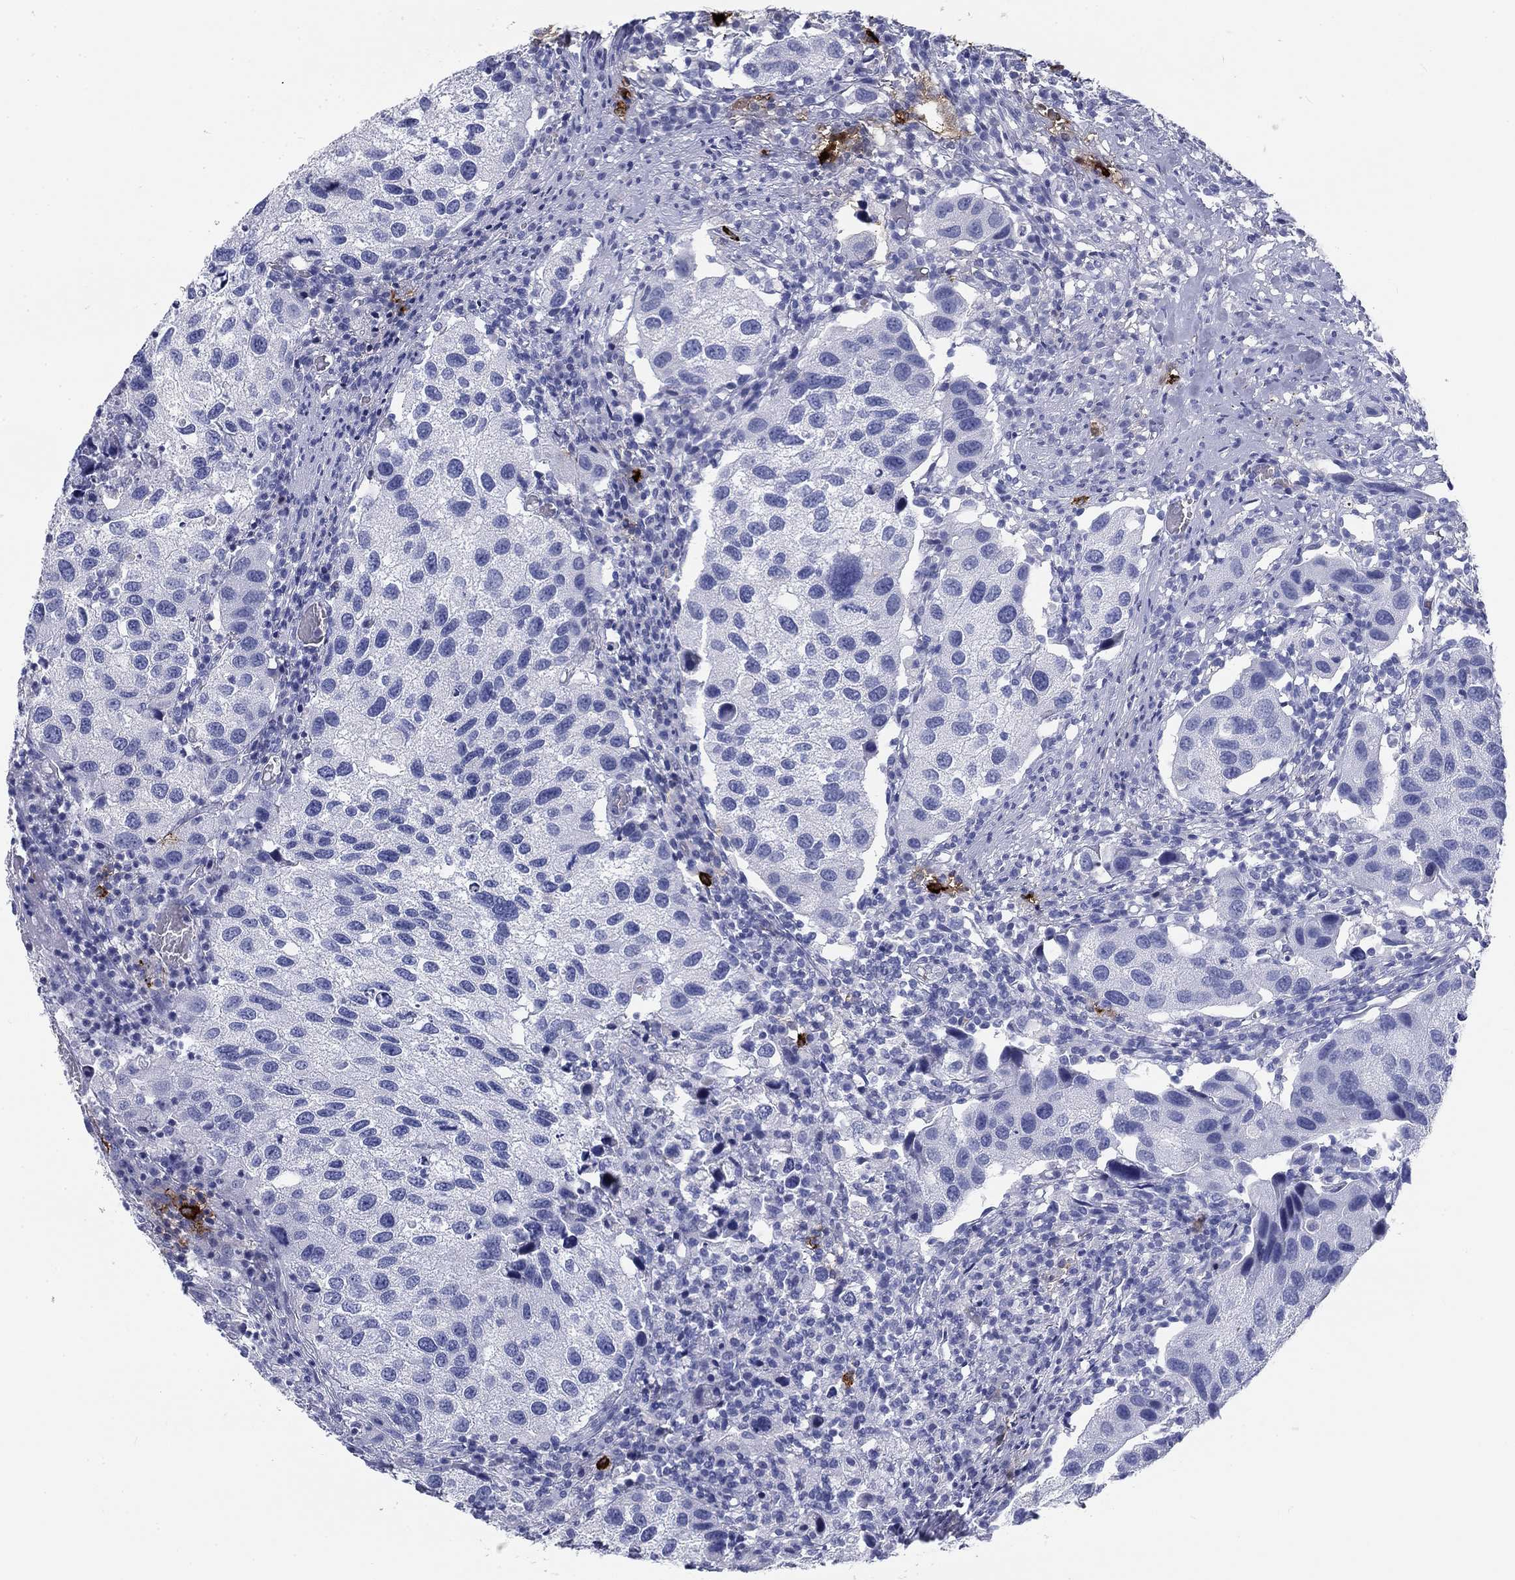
{"staining": {"intensity": "negative", "quantity": "none", "location": "none"}, "tissue": "urothelial cancer", "cell_type": "Tumor cells", "image_type": "cancer", "snomed": [{"axis": "morphology", "description": "Urothelial carcinoma, High grade"}, {"axis": "topography", "description": "Urinary bladder"}], "caption": "Tumor cells are negative for protein expression in human high-grade urothelial carcinoma.", "gene": "CD40LG", "patient": {"sex": "male", "age": 79}}